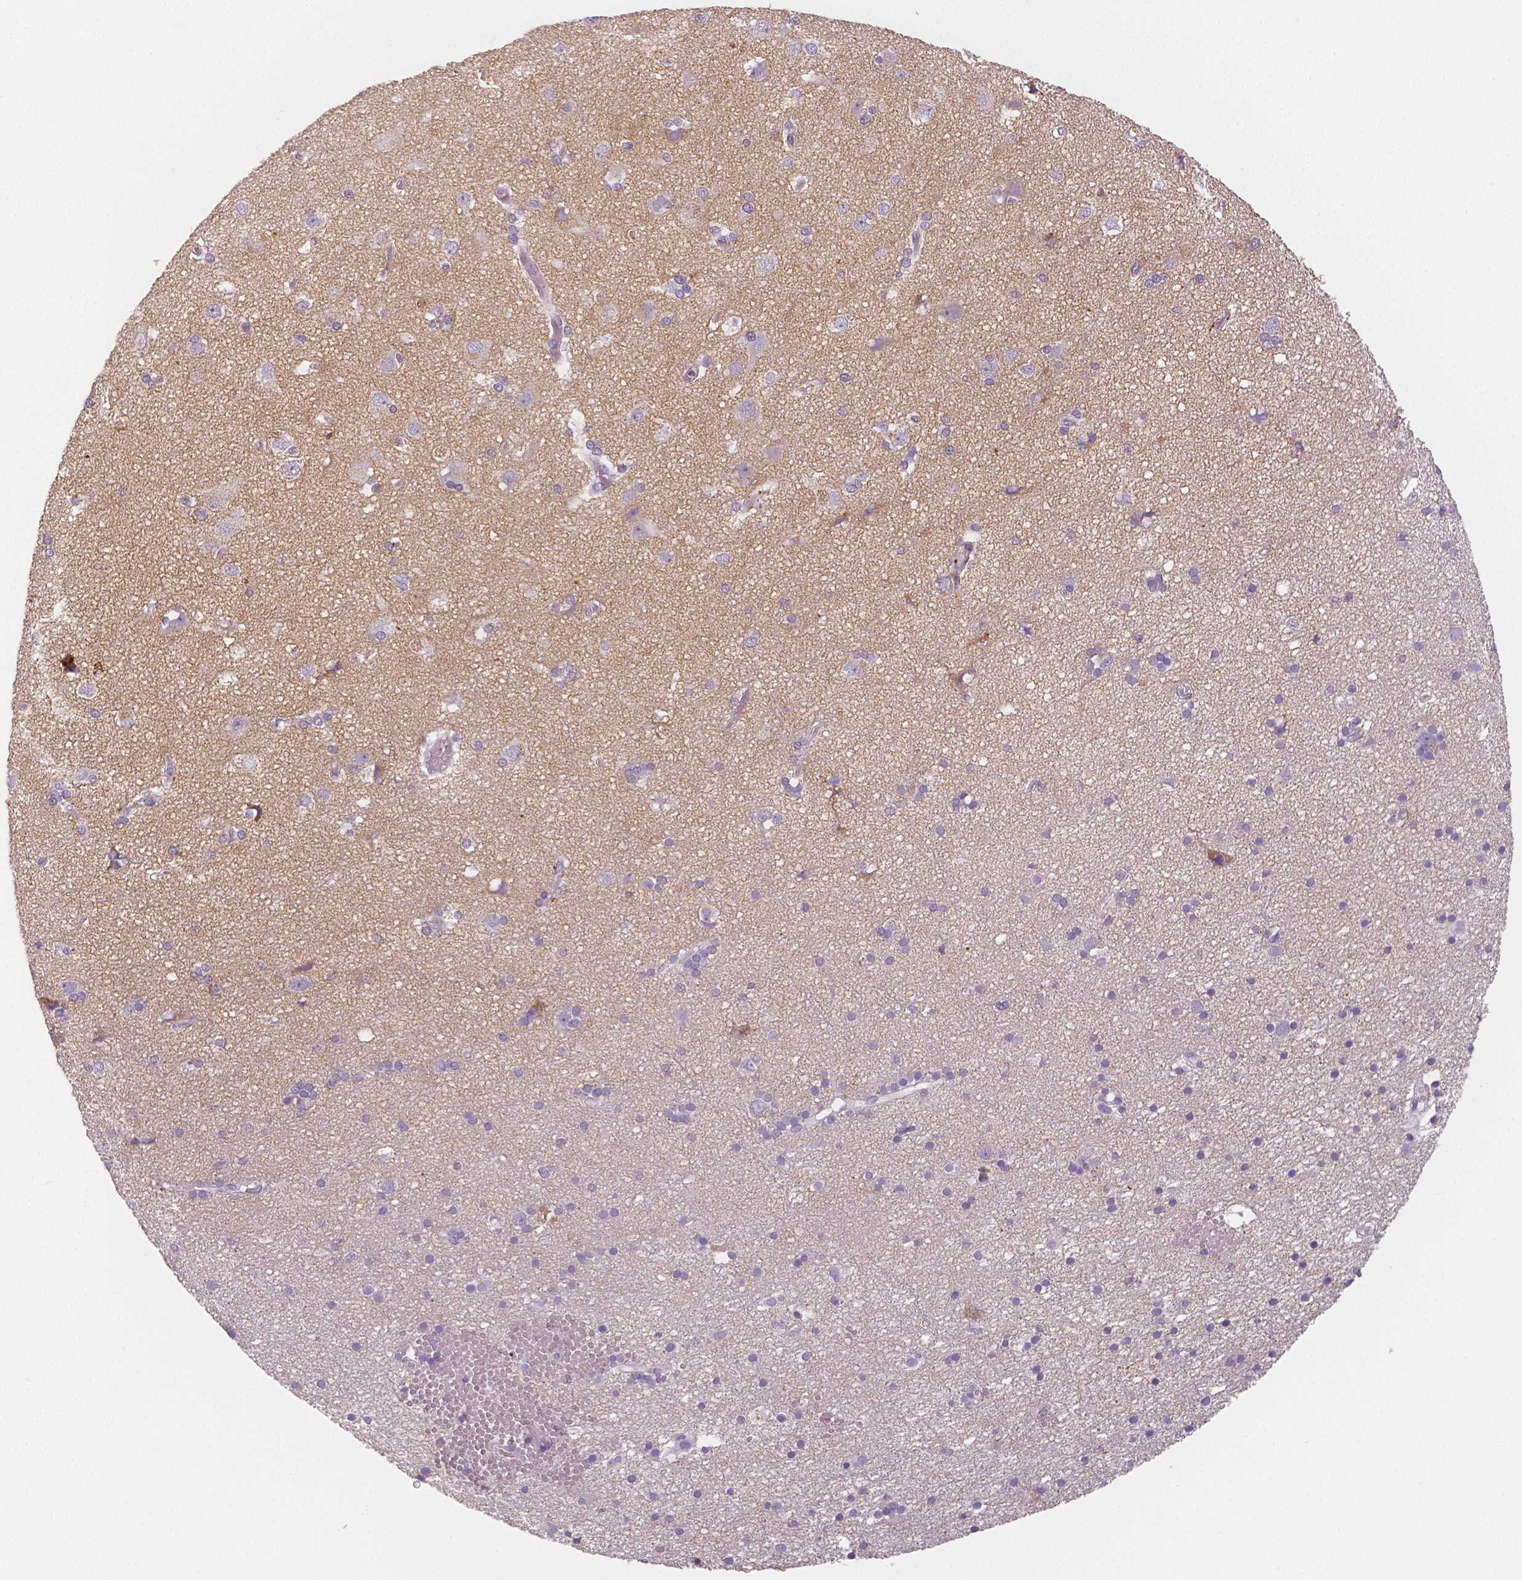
{"staining": {"intensity": "weak", "quantity": "25%-75%", "location": "cytoplasmic/membranous"}, "tissue": "cerebral cortex", "cell_type": "Endothelial cells", "image_type": "normal", "snomed": [{"axis": "morphology", "description": "Normal tissue, NOS"}, {"axis": "morphology", "description": "Glioma, malignant, High grade"}, {"axis": "topography", "description": "Cerebral cortex"}], "caption": "This photomicrograph displays normal cerebral cortex stained with immunohistochemistry to label a protein in brown. The cytoplasmic/membranous of endothelial cells show weak positivity for the protein. Nuclei are counter-stained blue.", "gene": "TSPAN7", "patient": {"sex": "male", "age": 71}}